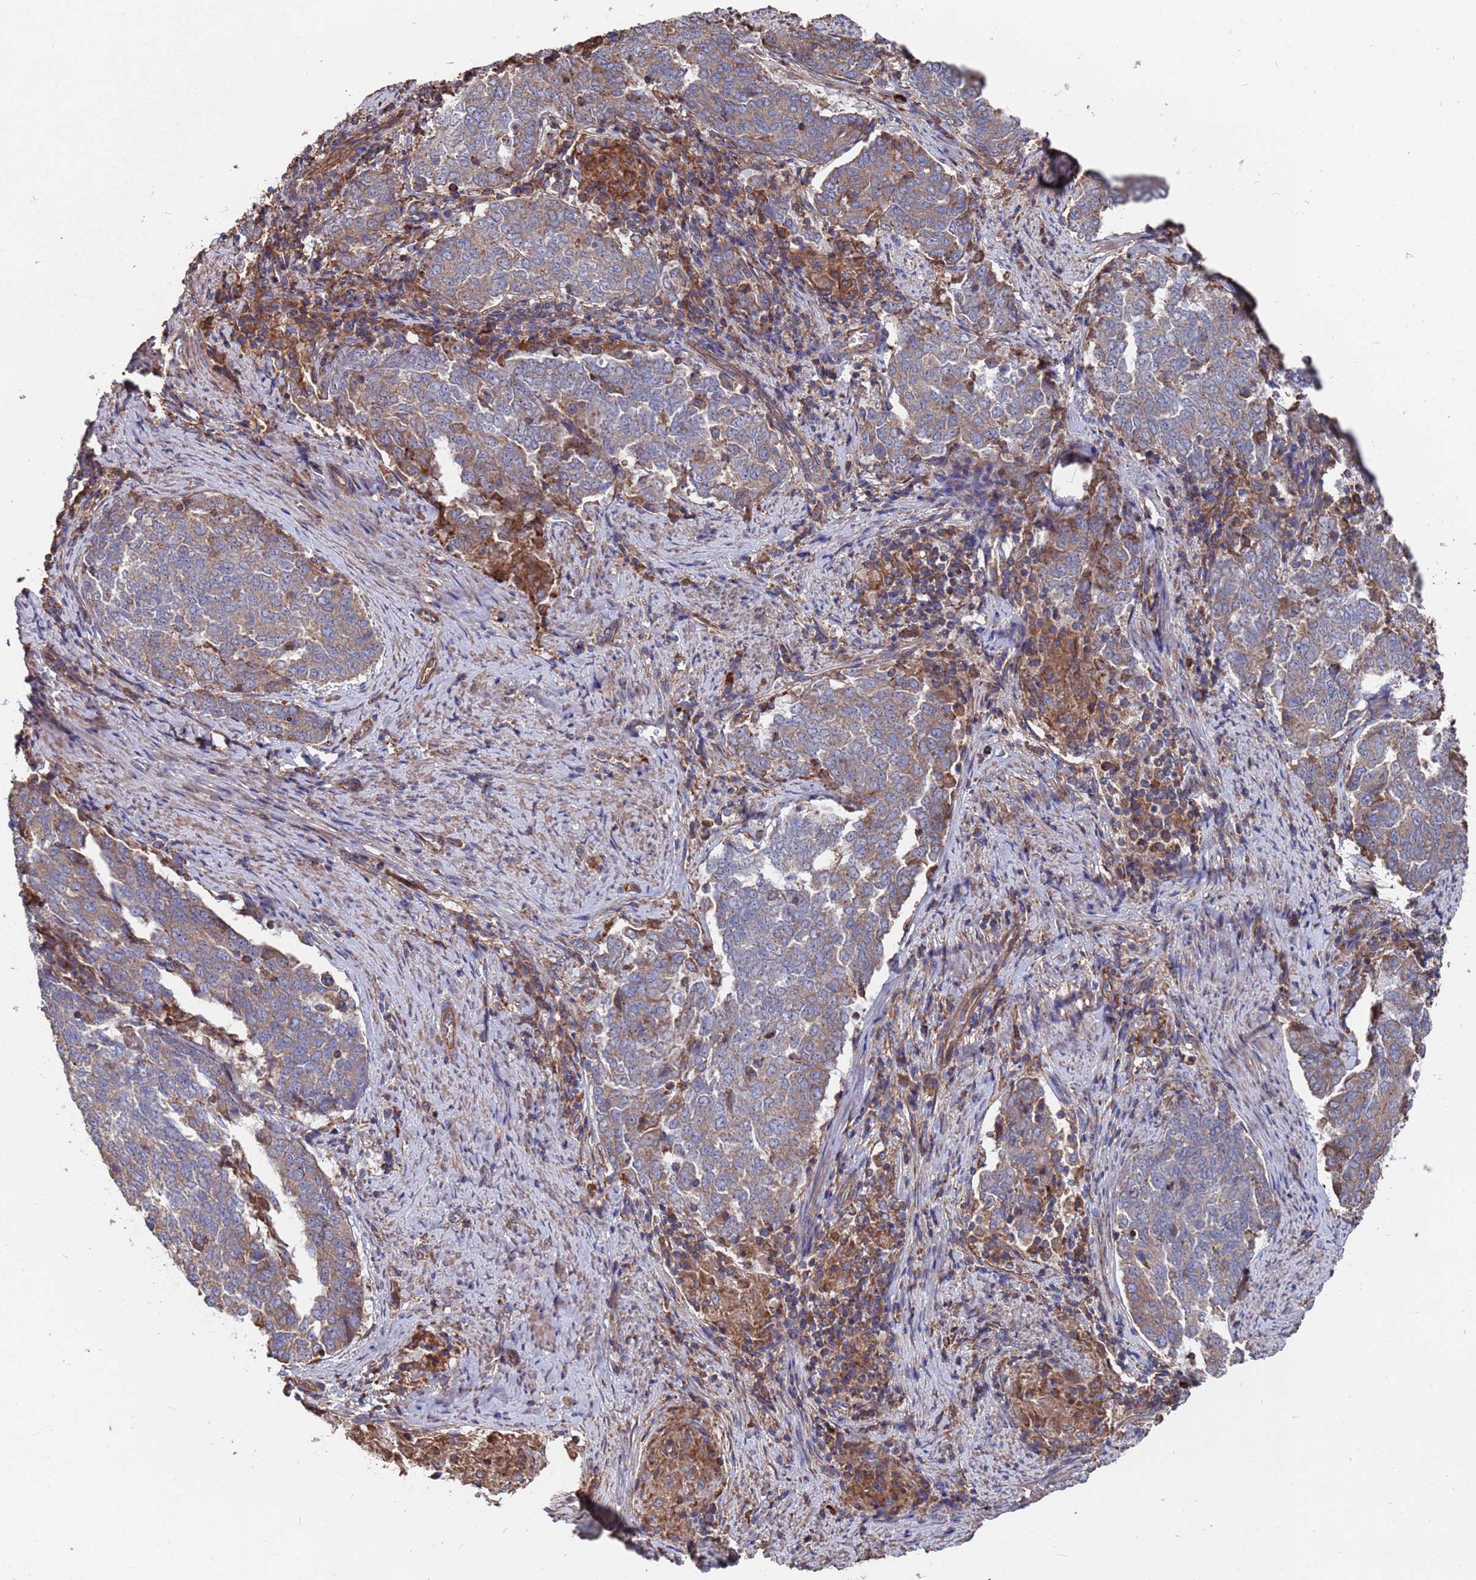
{"staining": {"intensity": "moderate", "quantity": "<25%", "location": "cytoplasmic/membranous"}, "tissue": "endometrial cancer", "cell_type": "Tumor cells", "image_type": "cancer", "snomed": [{"axis": "morphology", "description": "Adenocarcinoma, NOS"}, {"axis": "topography", "description": "Endometrium"}], "caption": "Immunohistochemistry (IHC) (DAB) staining of human endometrial cancer (adenocarcinoma) shows moderate cytoplasmic/membranous protein expression in about <25% of tumor cells.", "gene": "PYCR1", "patient": {"sex": "female", "age": 80}}